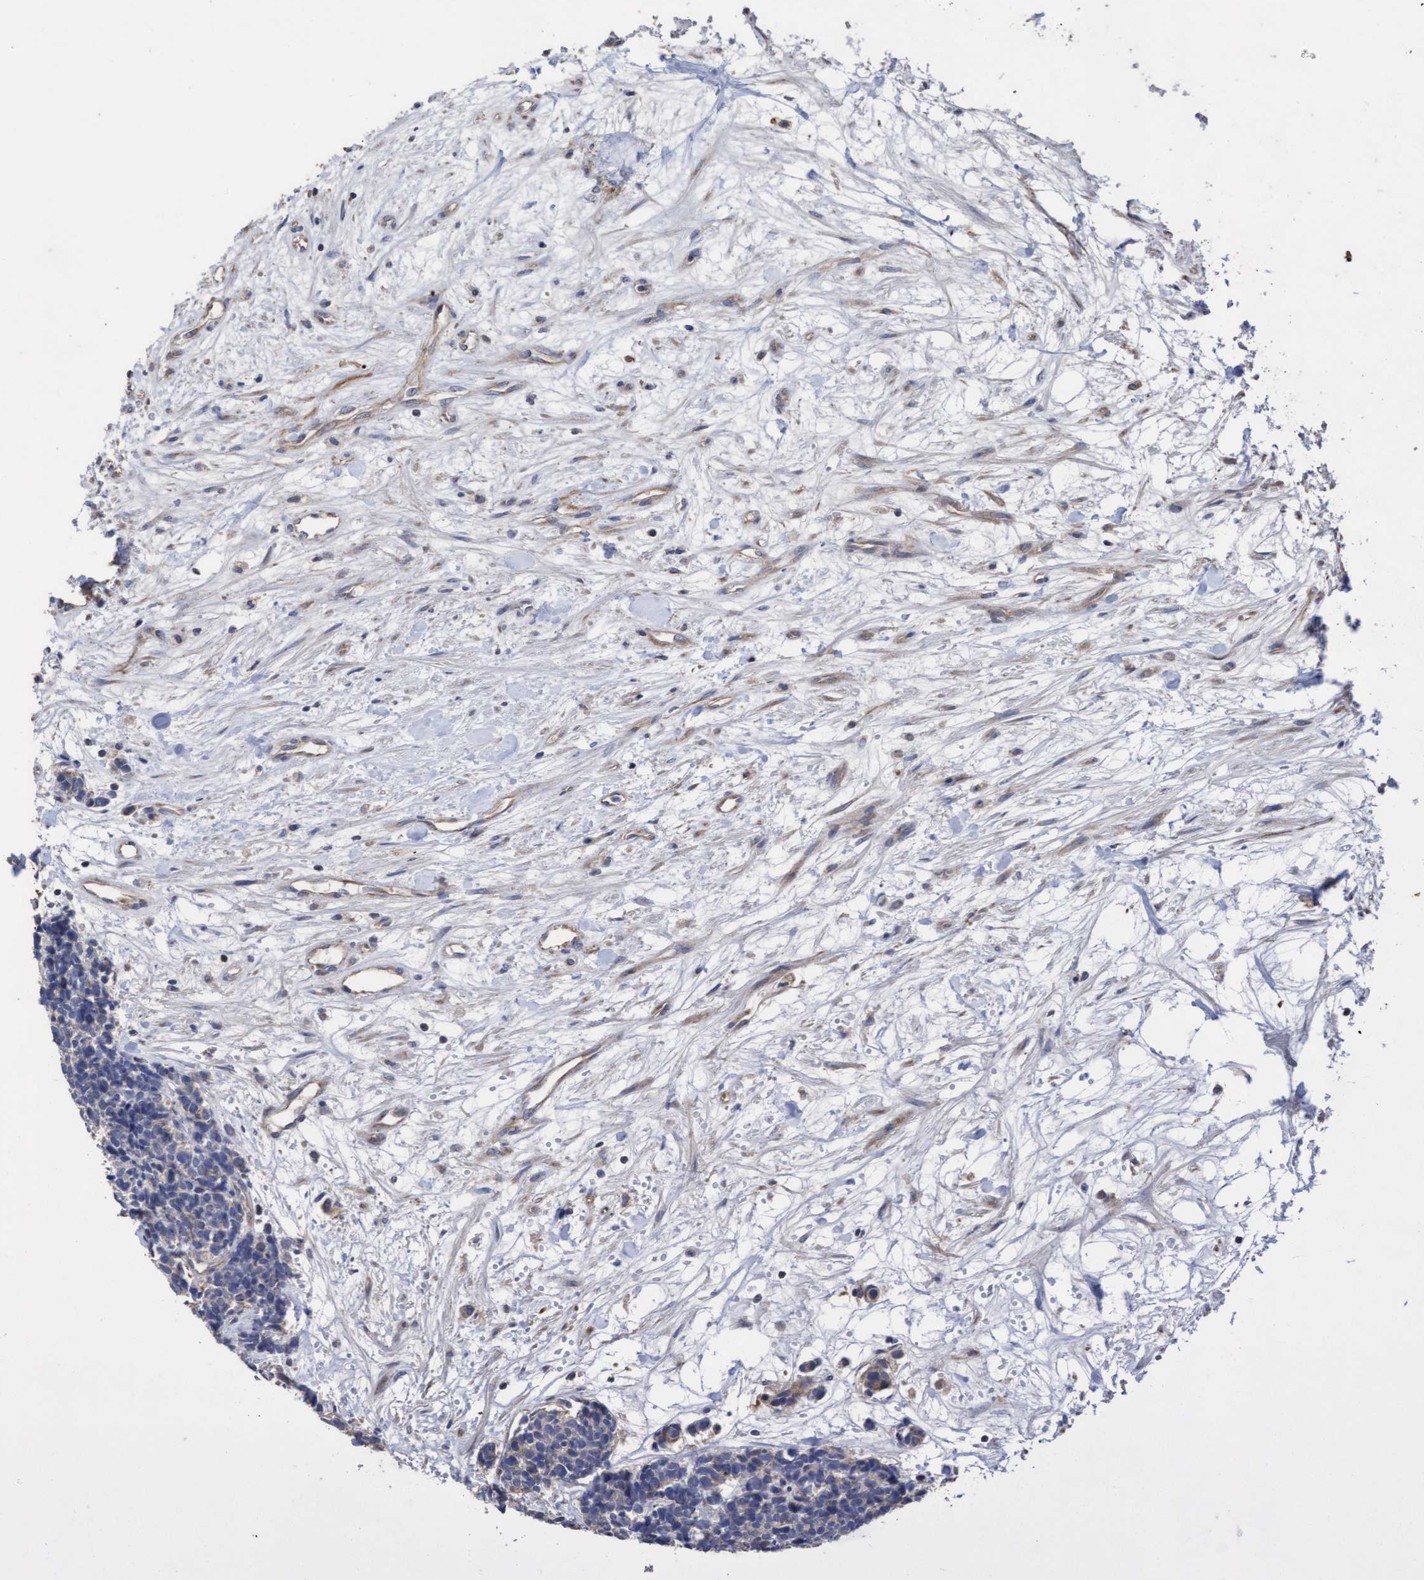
{"staining": {"intensity": "negative", "quantity": "none", "location": "none"}, "tissue": "carcinoid", "cell_type": "Tumor cells", "image_type": "cancer", "snomed": [{"axis": "morphology", "description": "Carcinoma, NOS"}, {"axis": "morphology", "description": "Carcinoid, malignant, NOS"}, {"axis": "topography", "description": "Urinary bladder"}], "caption": "Tumor cells show no significant protein expression in carcinoid.", "gene": "KRT24", "patient": {"sex": "male", "age": 57}}